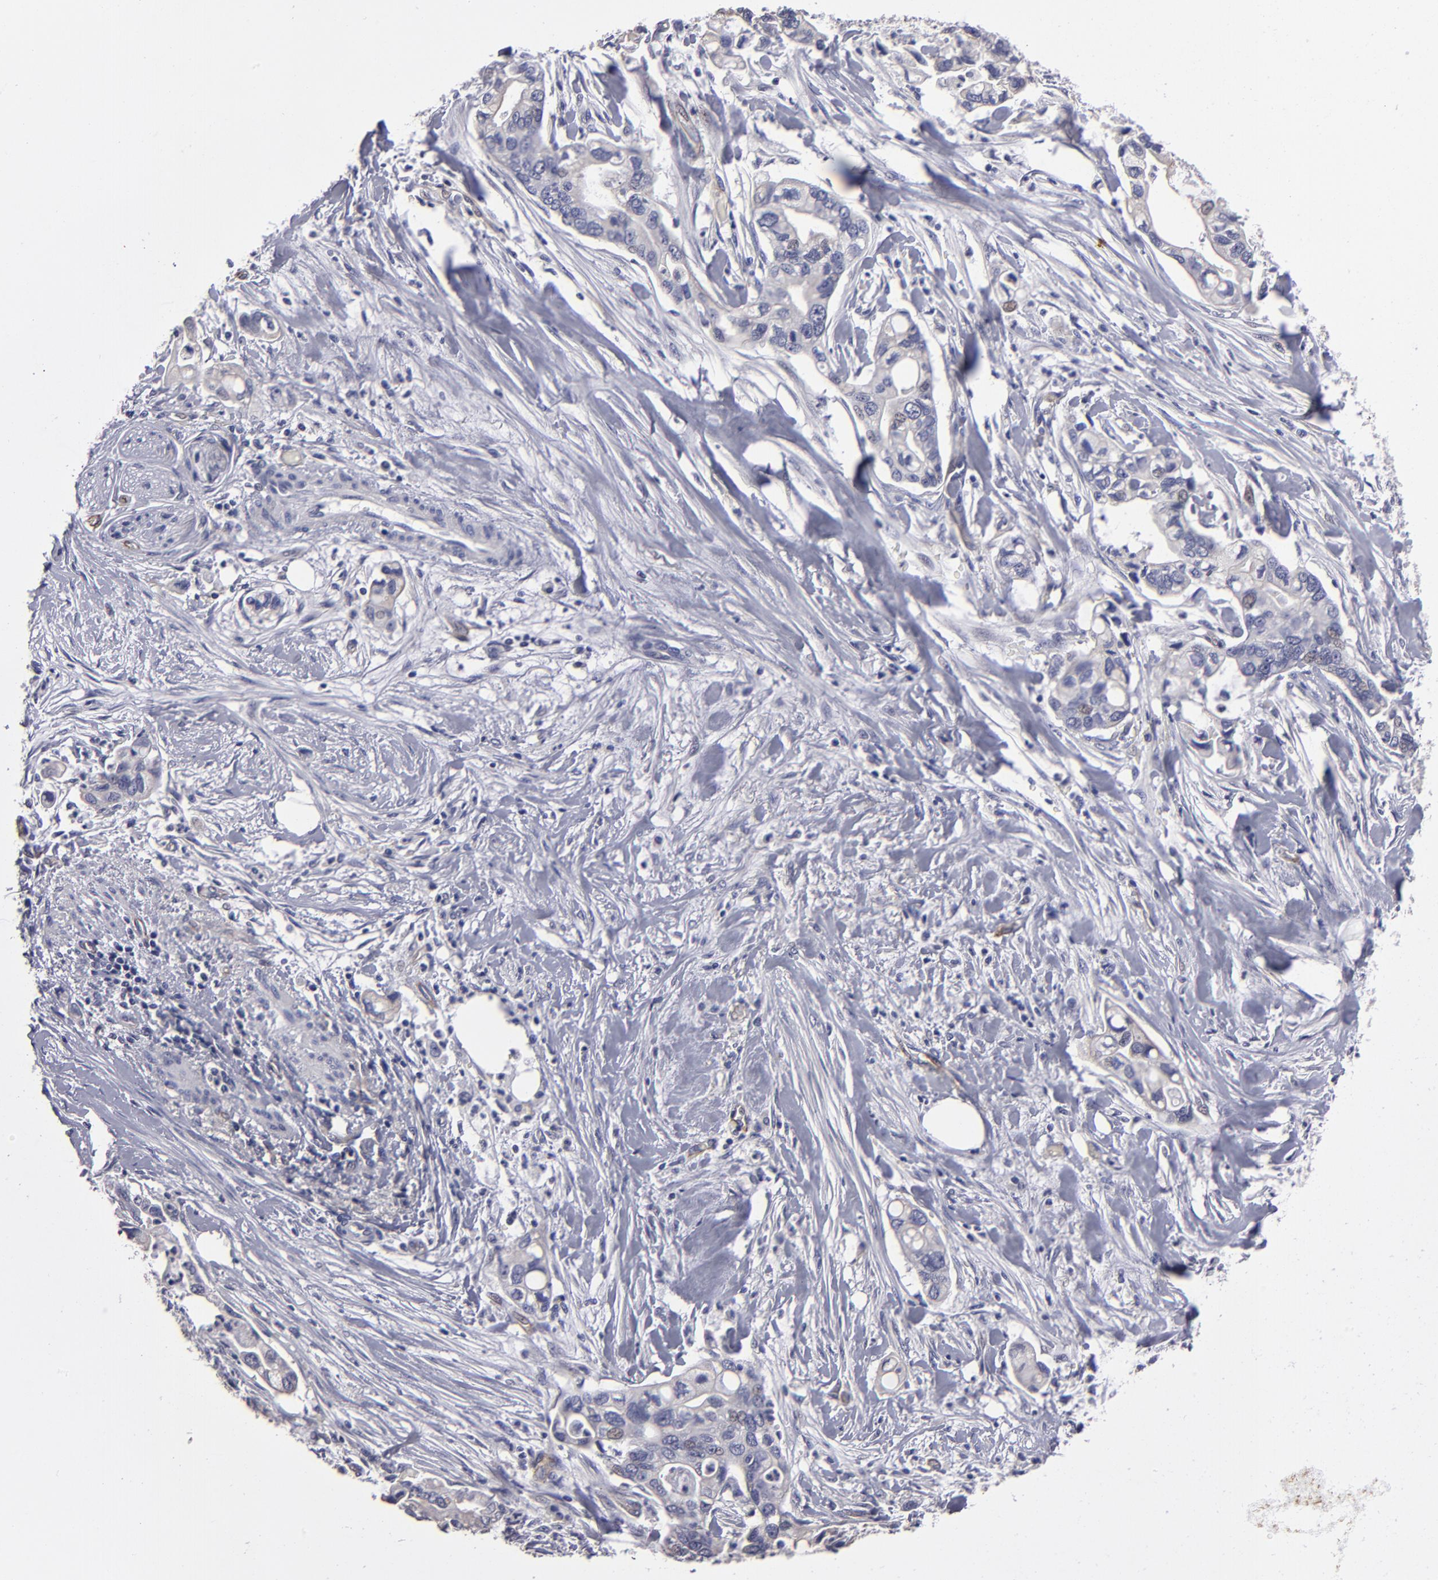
{"staining": {"intensity": "weak", "quantity": "<25%", "location": "nuclear"}, "tissue": "pancreatic cancer", "cell_type": "Tumor cells", "image_type": "cancer", "snomed": [{"axis": "morphology", "description": "Adenocarcinoma, NOS"}, {"axis": "topography", "description": "Pancreas"}], "caption": "Immunohistochemical staining of human adenocarcinoma (pancreatic) demonstrates no significant staining in tumor cells. The staining was performed using DAB (3,3'-diaminobenzidine) to visualize the protein expression in brown, while the nuclei were stained in blue with hematoxylin (Magnification: 20x).", "gene": "ZNF175", "patient": {"sex": "male", "age": 70}}